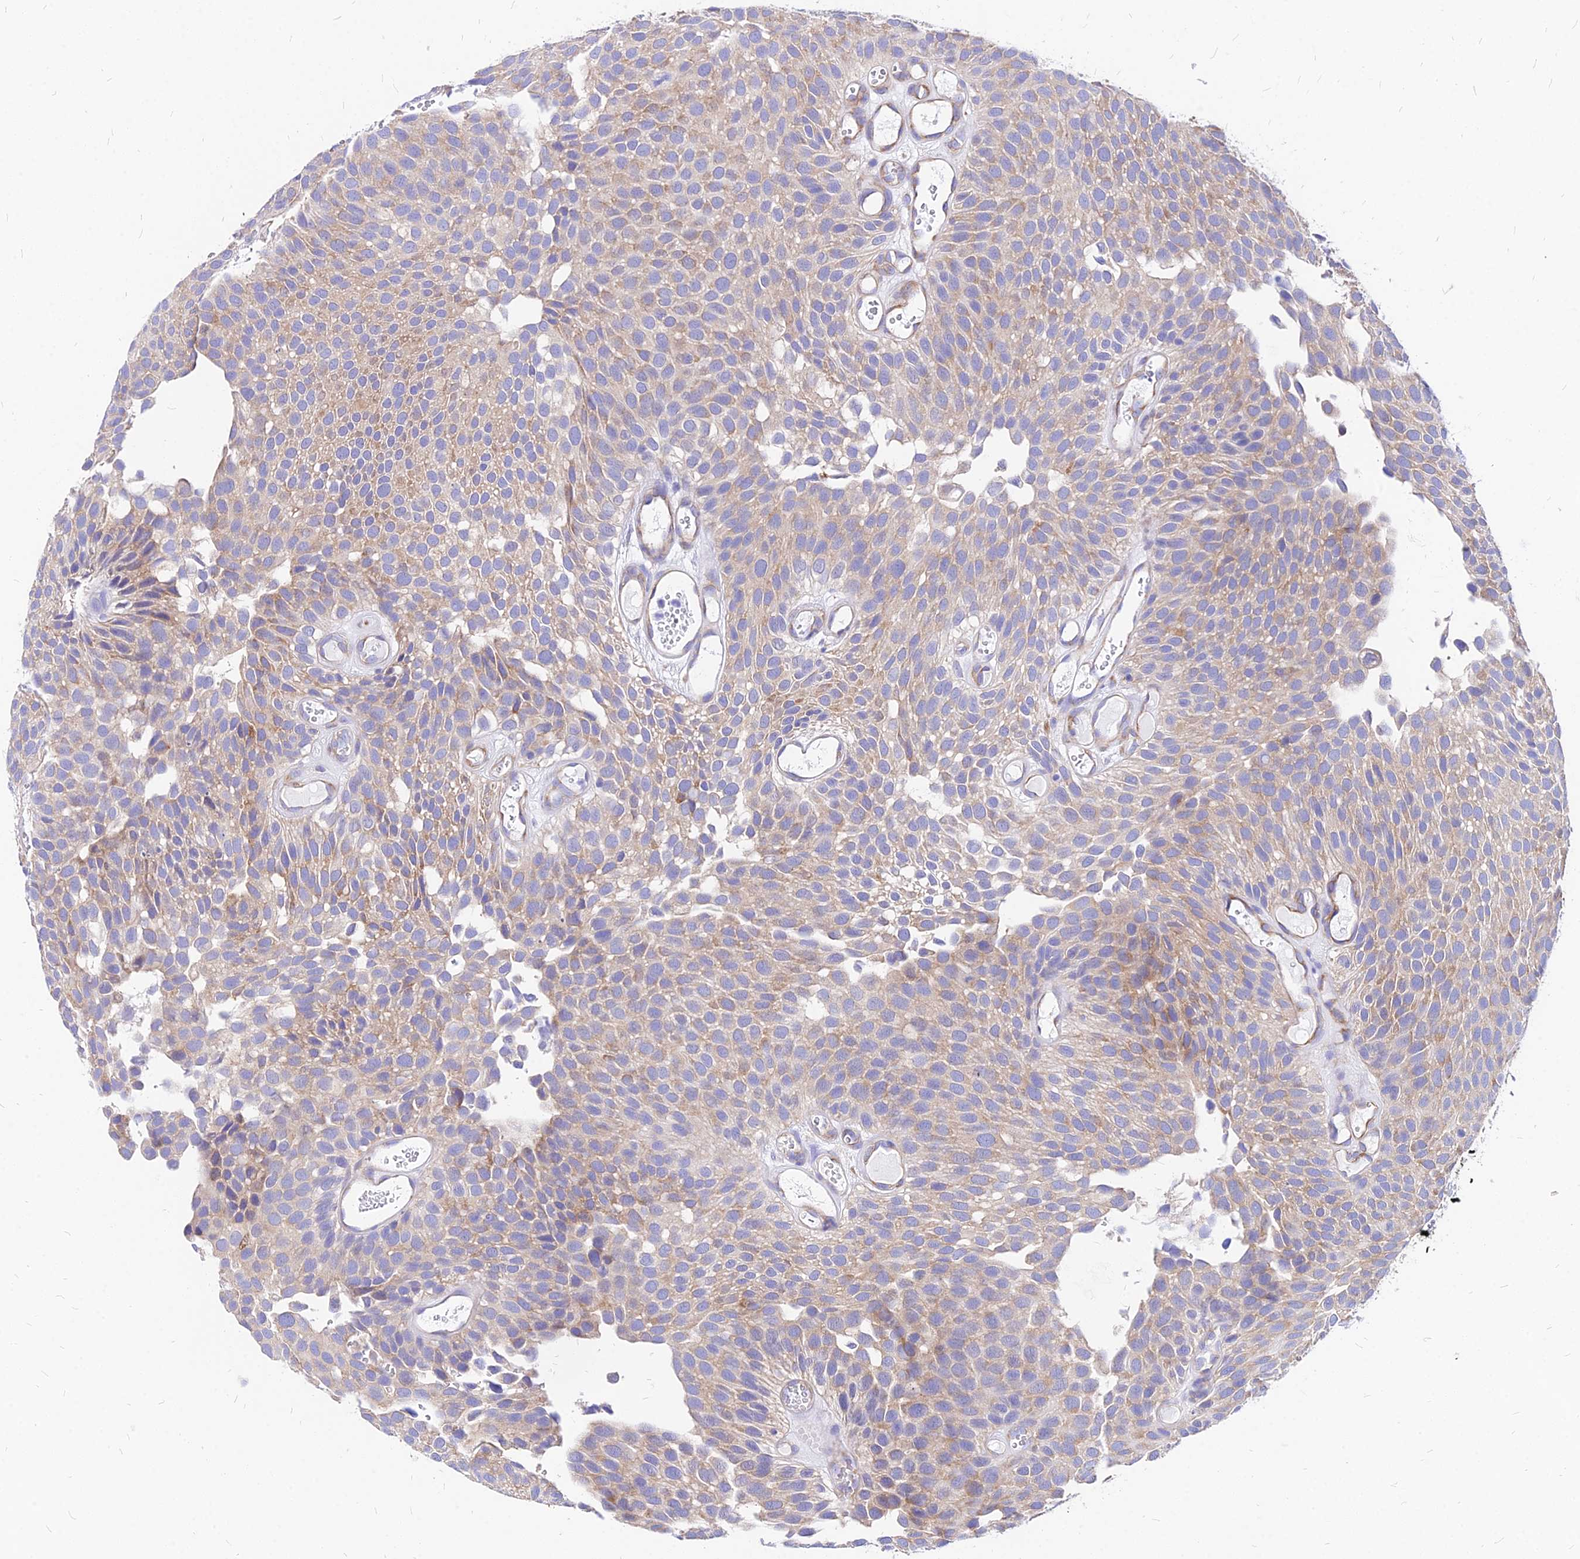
{"staining": {"intensity": "weak", "quantity": "25%-75%", "location": "cytoplasmic/membranous"}, "tissue": "urothelial cancer", "cell_type": "Tumor cells", "image_type": "cancer", "snomed": [{"axis": "morphology", "description": "Urothelial carcinoma, Low grade"}, {"axis": "topography", "description": "Urinary bladder"}], "caption": "The image reveals staining of urothelial carcinoma (low-grade), revealing weak cytoplasmic/membranous protein staining (brown color) within tumor cells.", "gene": "RPL19", "patient": {"sex": "male", "age": 89}}